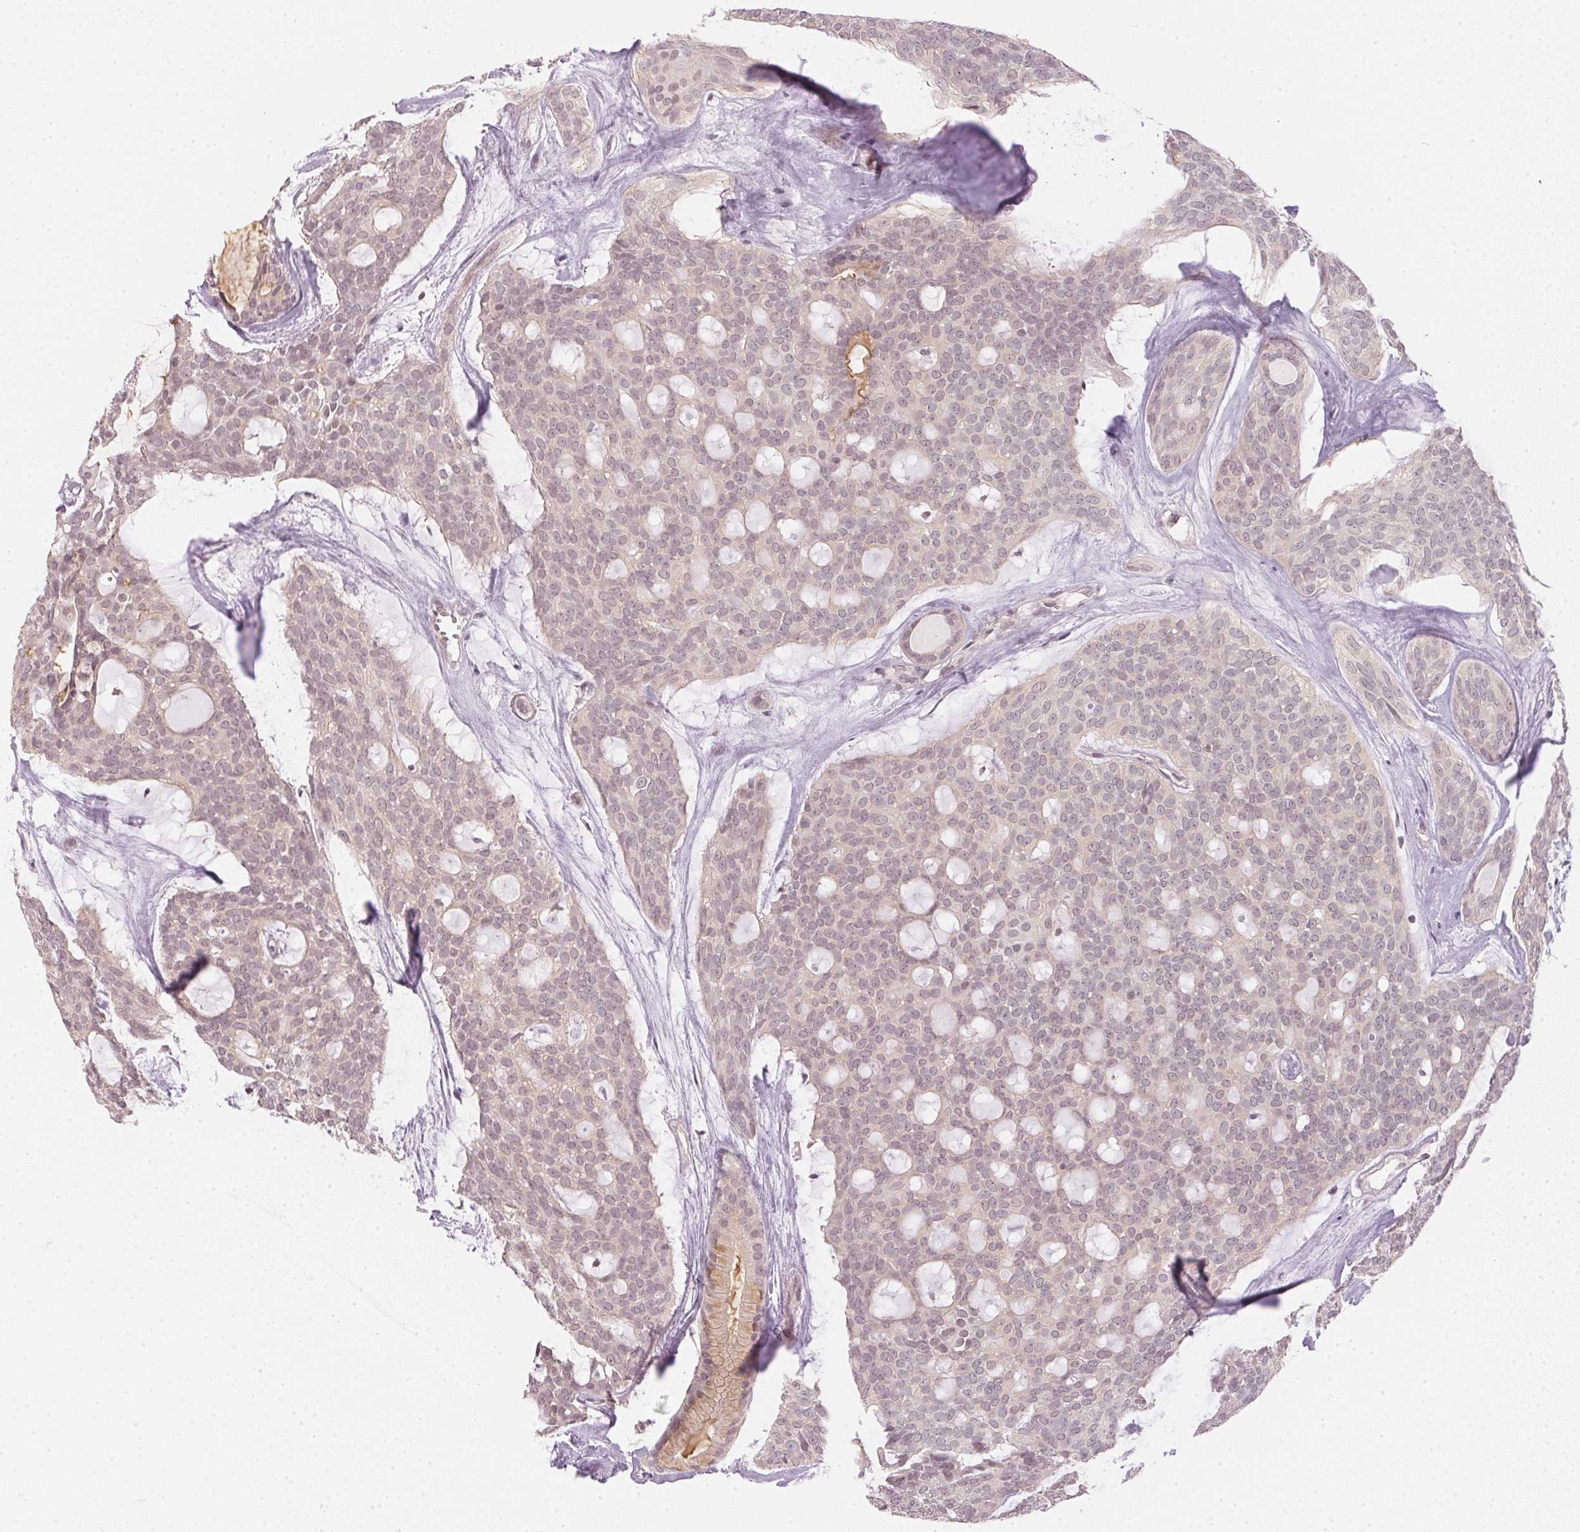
{"staining": {"intensity": "weak", "quantity": "<25%", "location": "nuclear"}, "tissue": "head and neck cancer", "cell_type": "Tumor cells", "image_type": "cancer", "snomed": [{"axis": "morphology", "description": "Adenocarcinoma, NOS"}, {"axis": "topography", "description": "Head-Neck"}], "caption": "Tumor cells show no significant protein expression in head and neck adenocarcinoma.", "gene": "KPRP", "patient": {"sex": "male", "age": 66}}